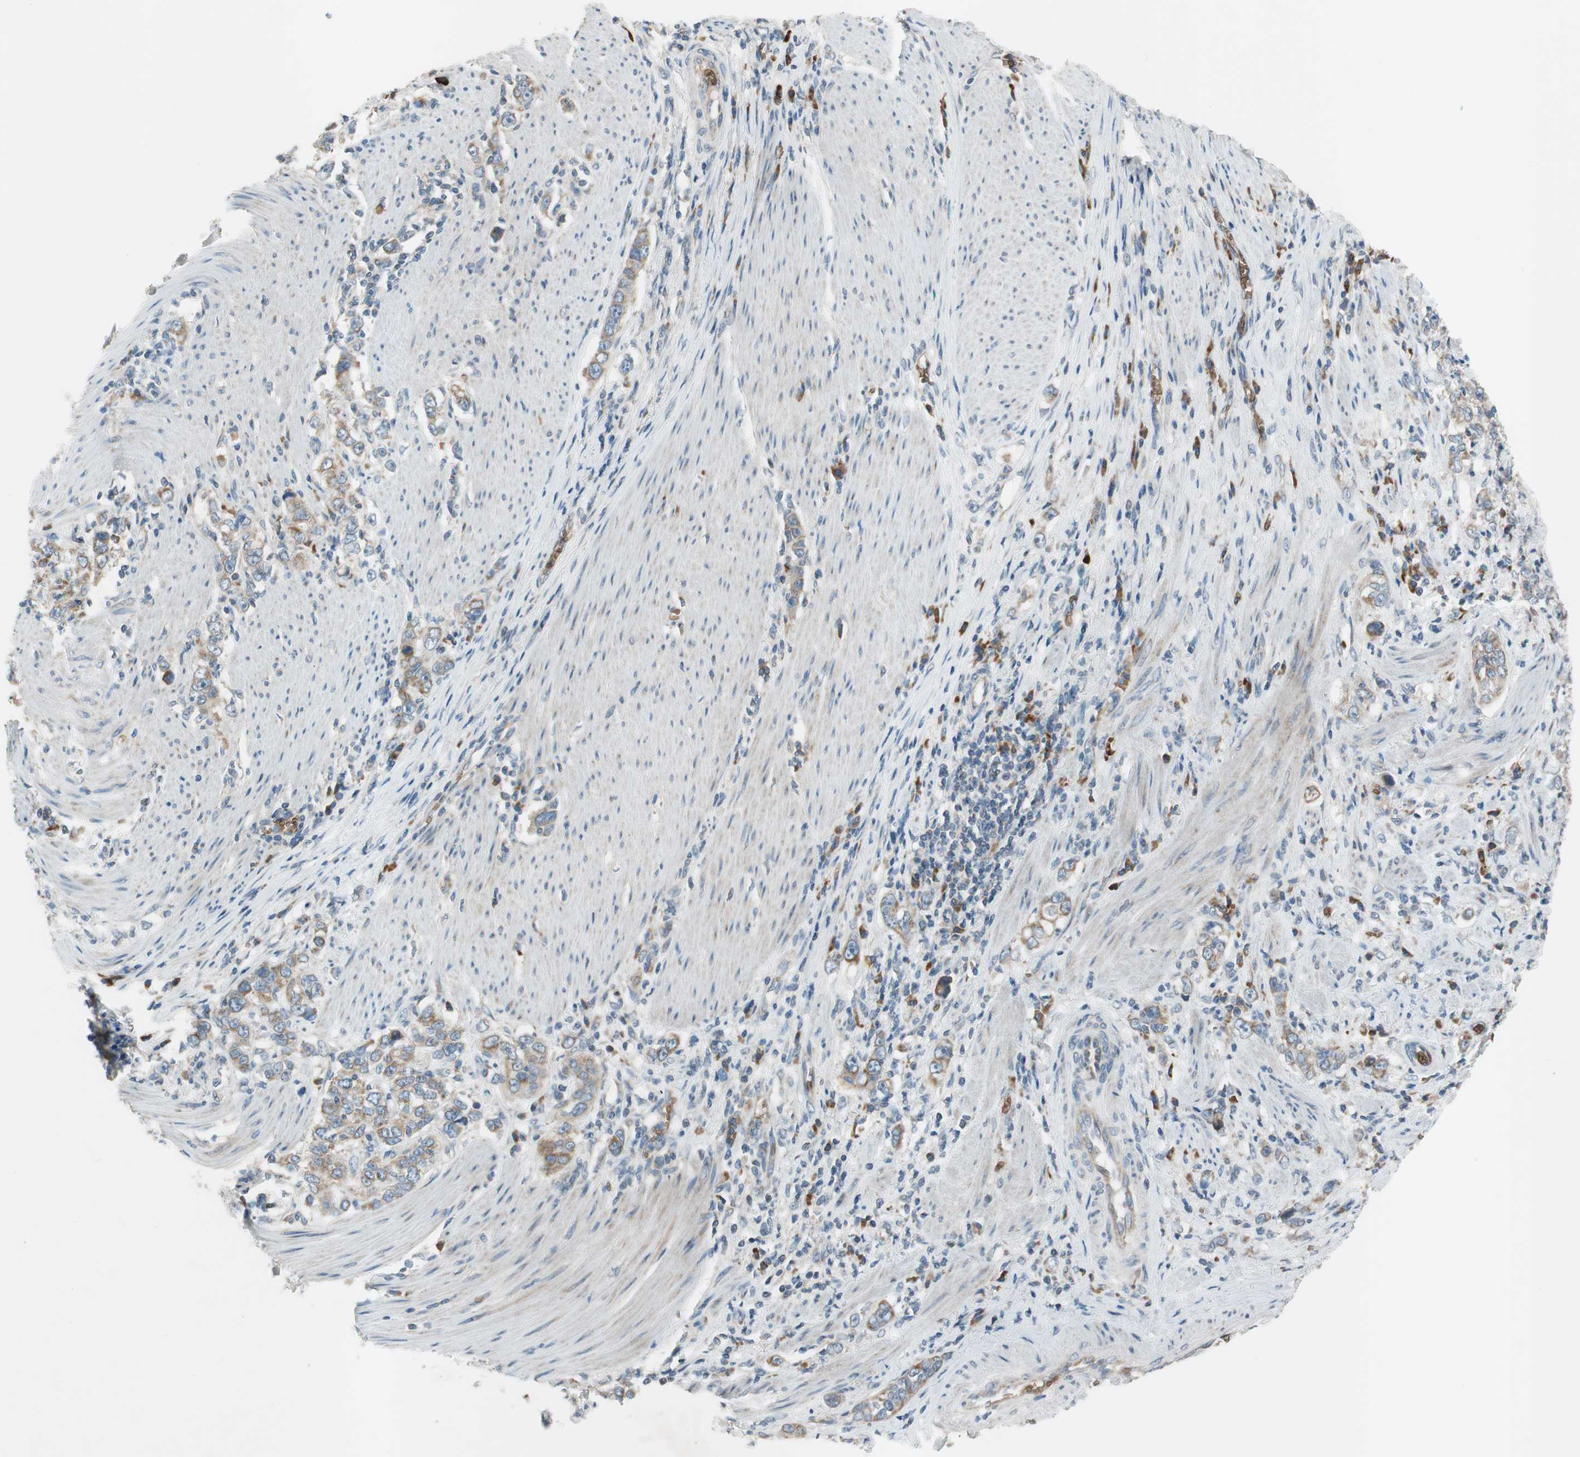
{"staining": {"intensity": "weak", "quantity": ">75%", "location": "cytoplasmic/membranous"}, "tissue": "stomach cancer", "cell_type": "Tumor cells", "image_type": "cancer", "snomed": [{"axis": "morphology", "description": "Adenocarcinoma, NOS"}, {"axis": "topography", "description": "Stomach, lower"}], "caption": "Immunohistochemical staining of human stomach cancer (adenocarcinoma) shows weak cytoplasmic/membranous protein expression in approximately >75% of tumor cells.", "gene": "GYPC", "patient": {"sex": "female", "age": 72}}